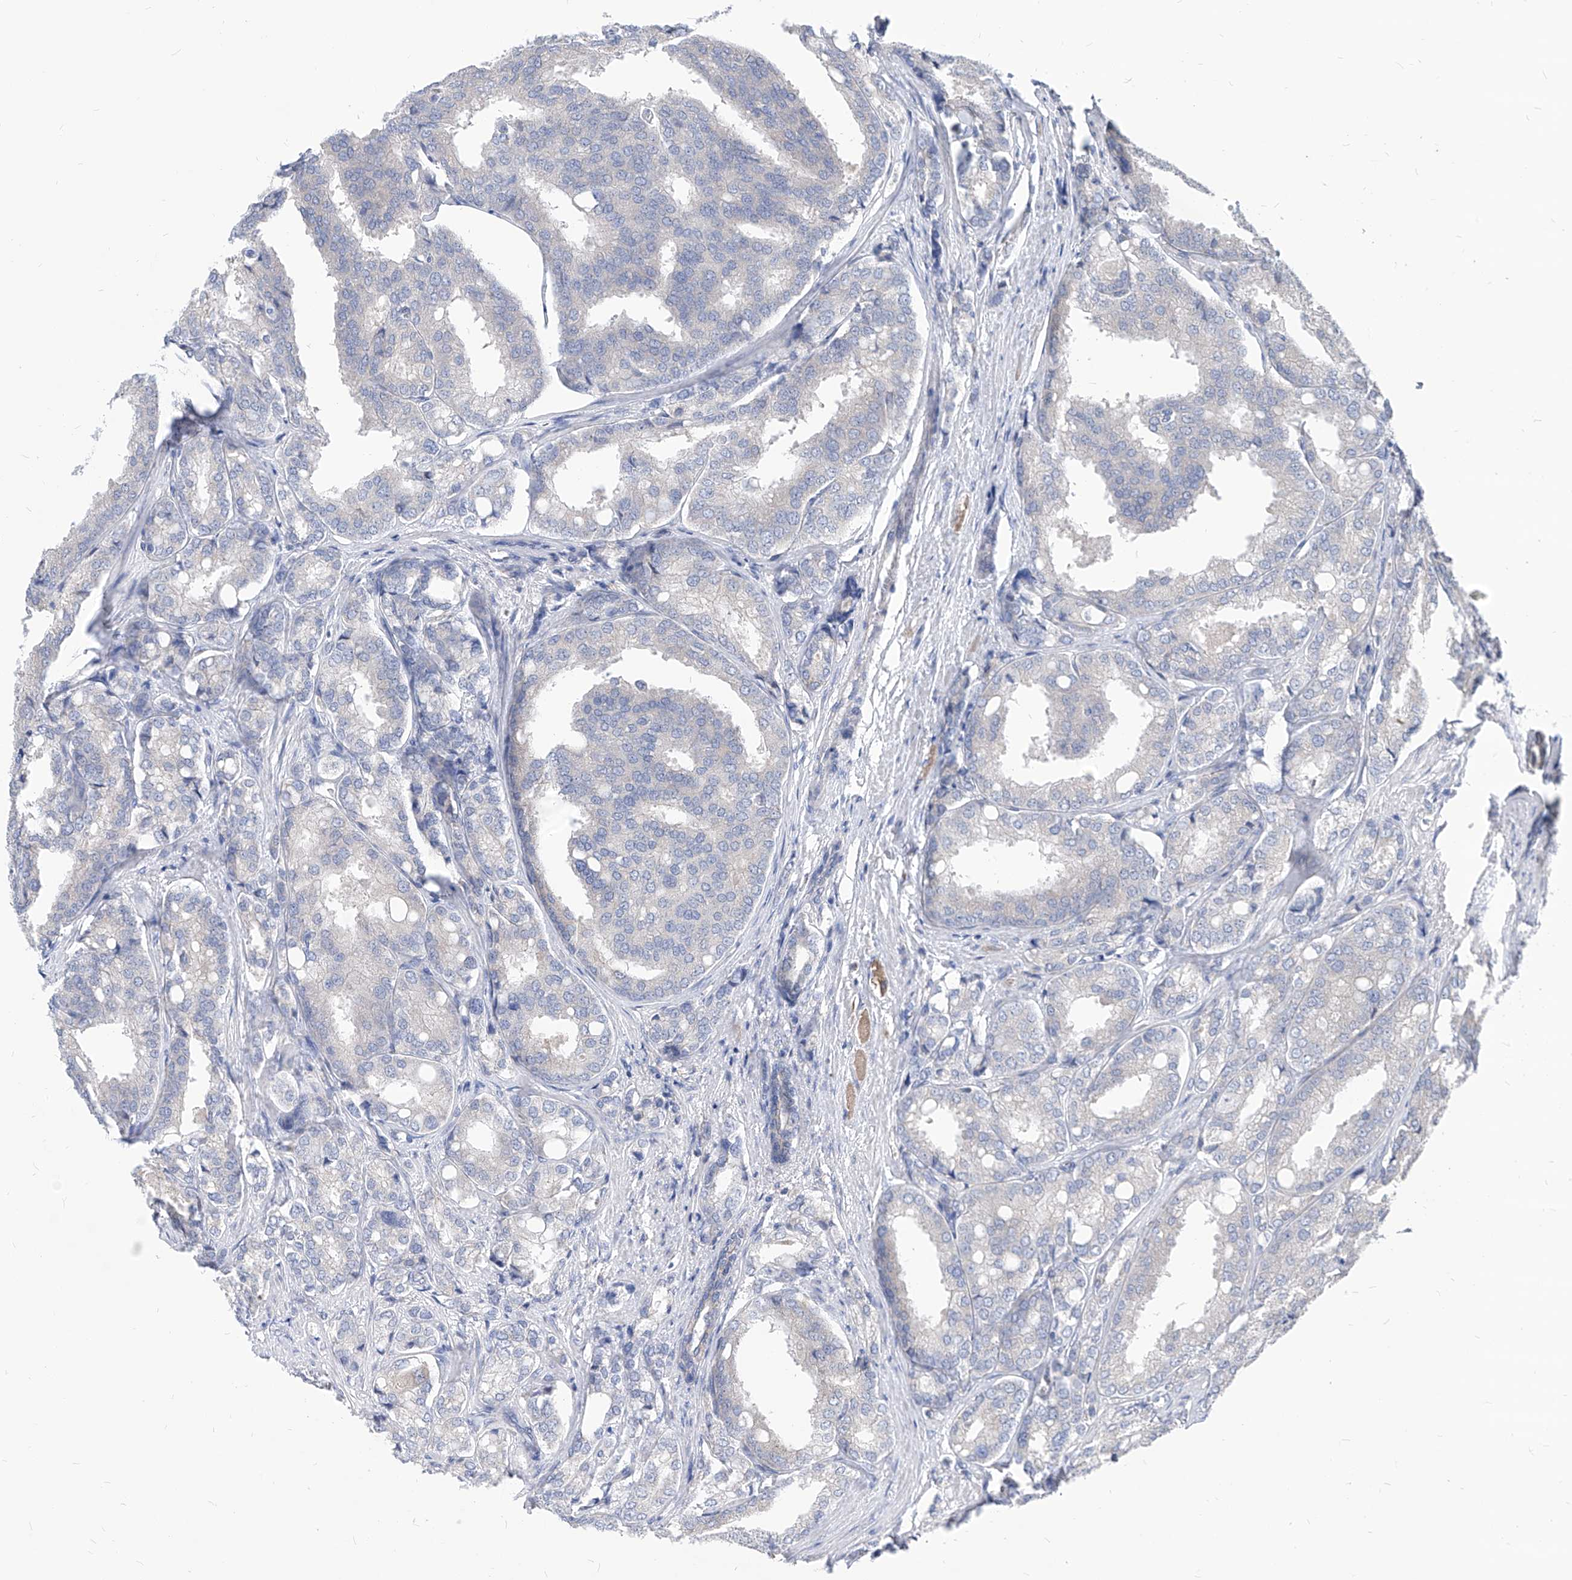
{"staining": {"intensity": "negative", "quantity": "none", "location": "none"}, "tissue": "prostate cancer", "cell_type": "Tumor cells", "image_type": "cancer", "snomed": [{"axis": "morphology", "description": "Adenocarcinoma, High grade"}, {"axis": "topography", "description": "Prostate"}], "caption": "Prostate high-grade adenocarcinoma stained for a protein using immunohistochemistry (IHC) demonstrates no positivity tumor cells.", "gene": "AGPS", "patient": {"sex": "male", "age": 50}}